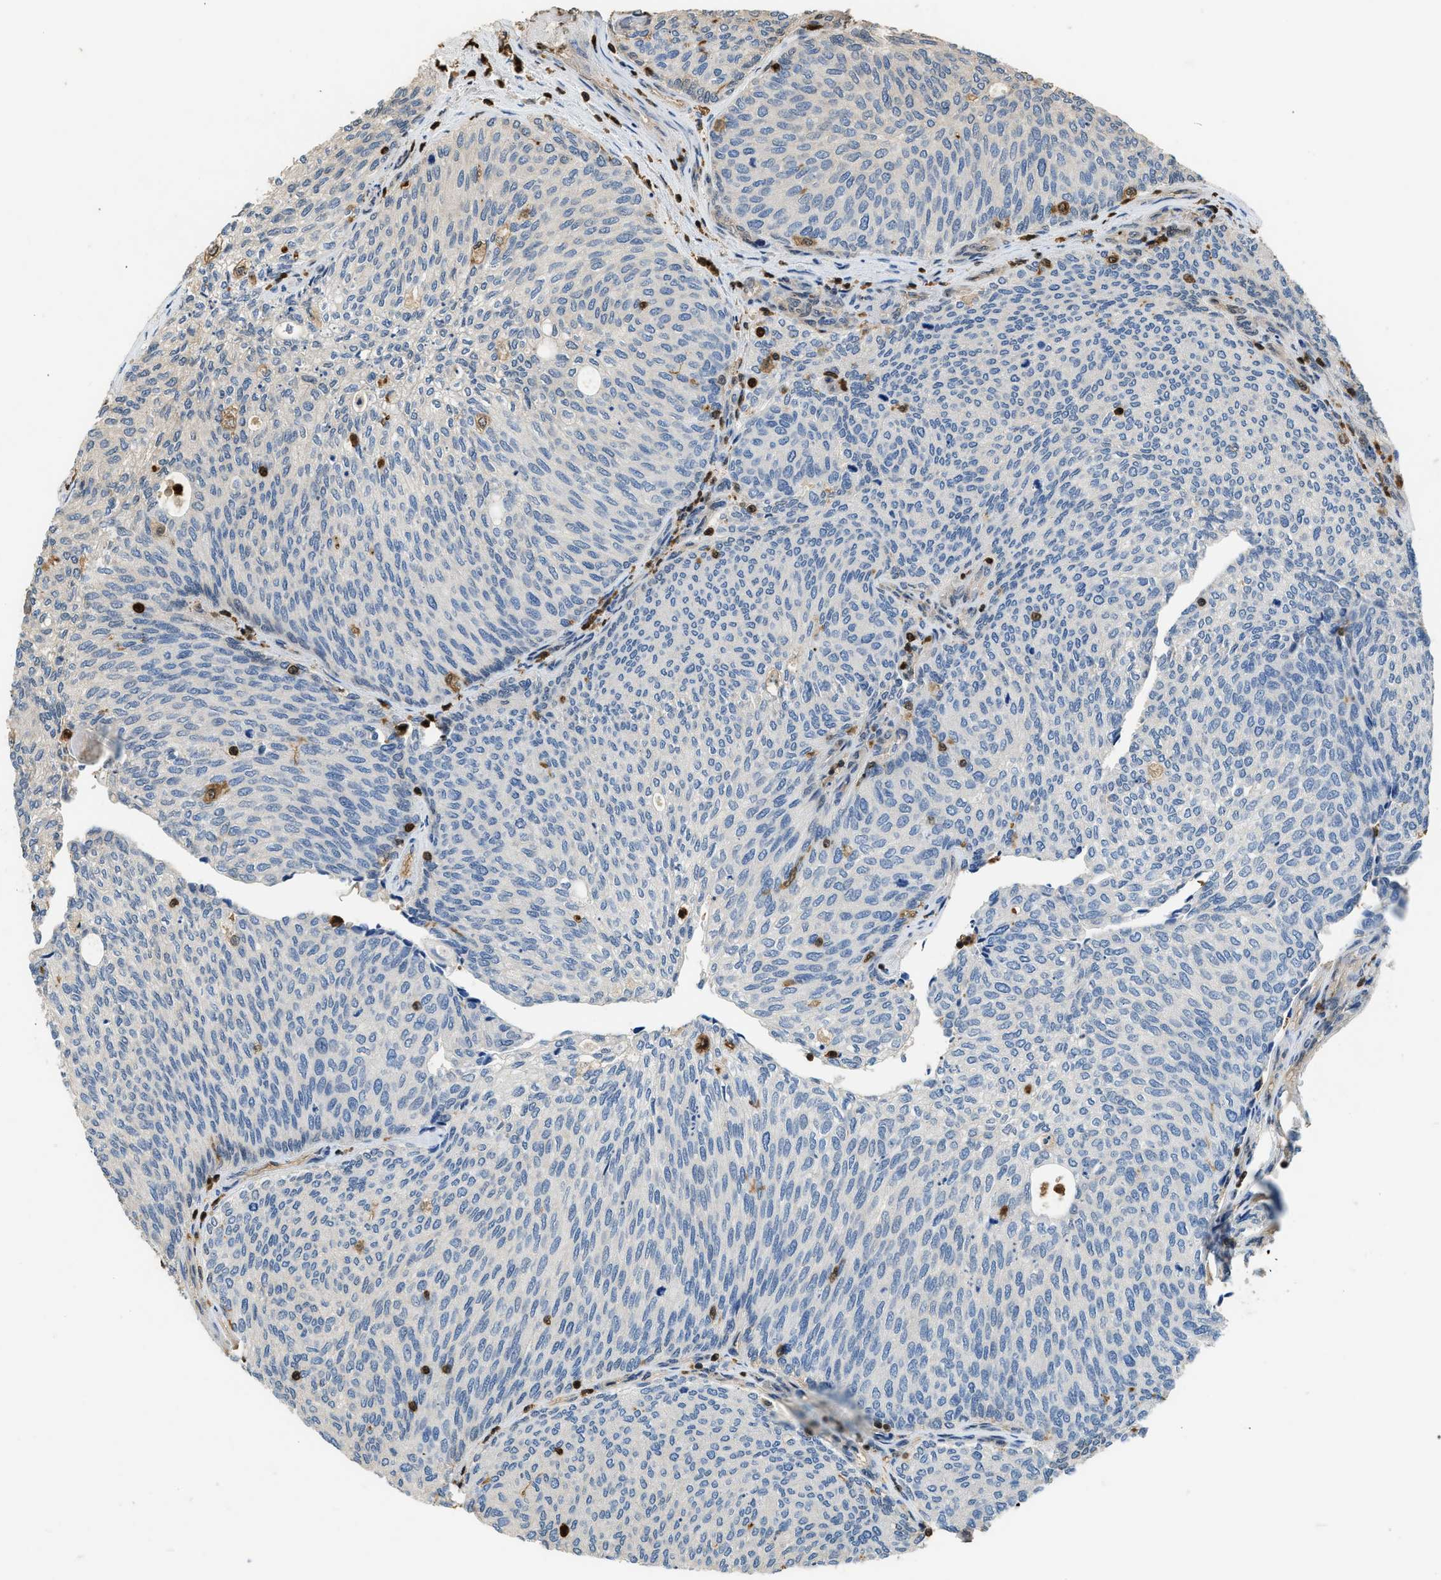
{"staining": {"intensity": "negative", "quantity": "none", "location": "none"}, "tissue": "urothelial cancer", "cell_type": "Tumor cells", "image_type": "cancer", "snomed": [{"axis": "morphology", "description": "Urothelial carcinoma, Low grade"}, {"axis": "topography", "description": "Urinary bladder"}], "caption": "There is no significant expression in tumor cells of low-grade urothelial carcinoma. The staining is performed using DAB brown chromogen with nuclei counter-stained in using hematoxylin.", "gene": "ARHGDIB", "patient": {"sex": "female", "age": 79}}